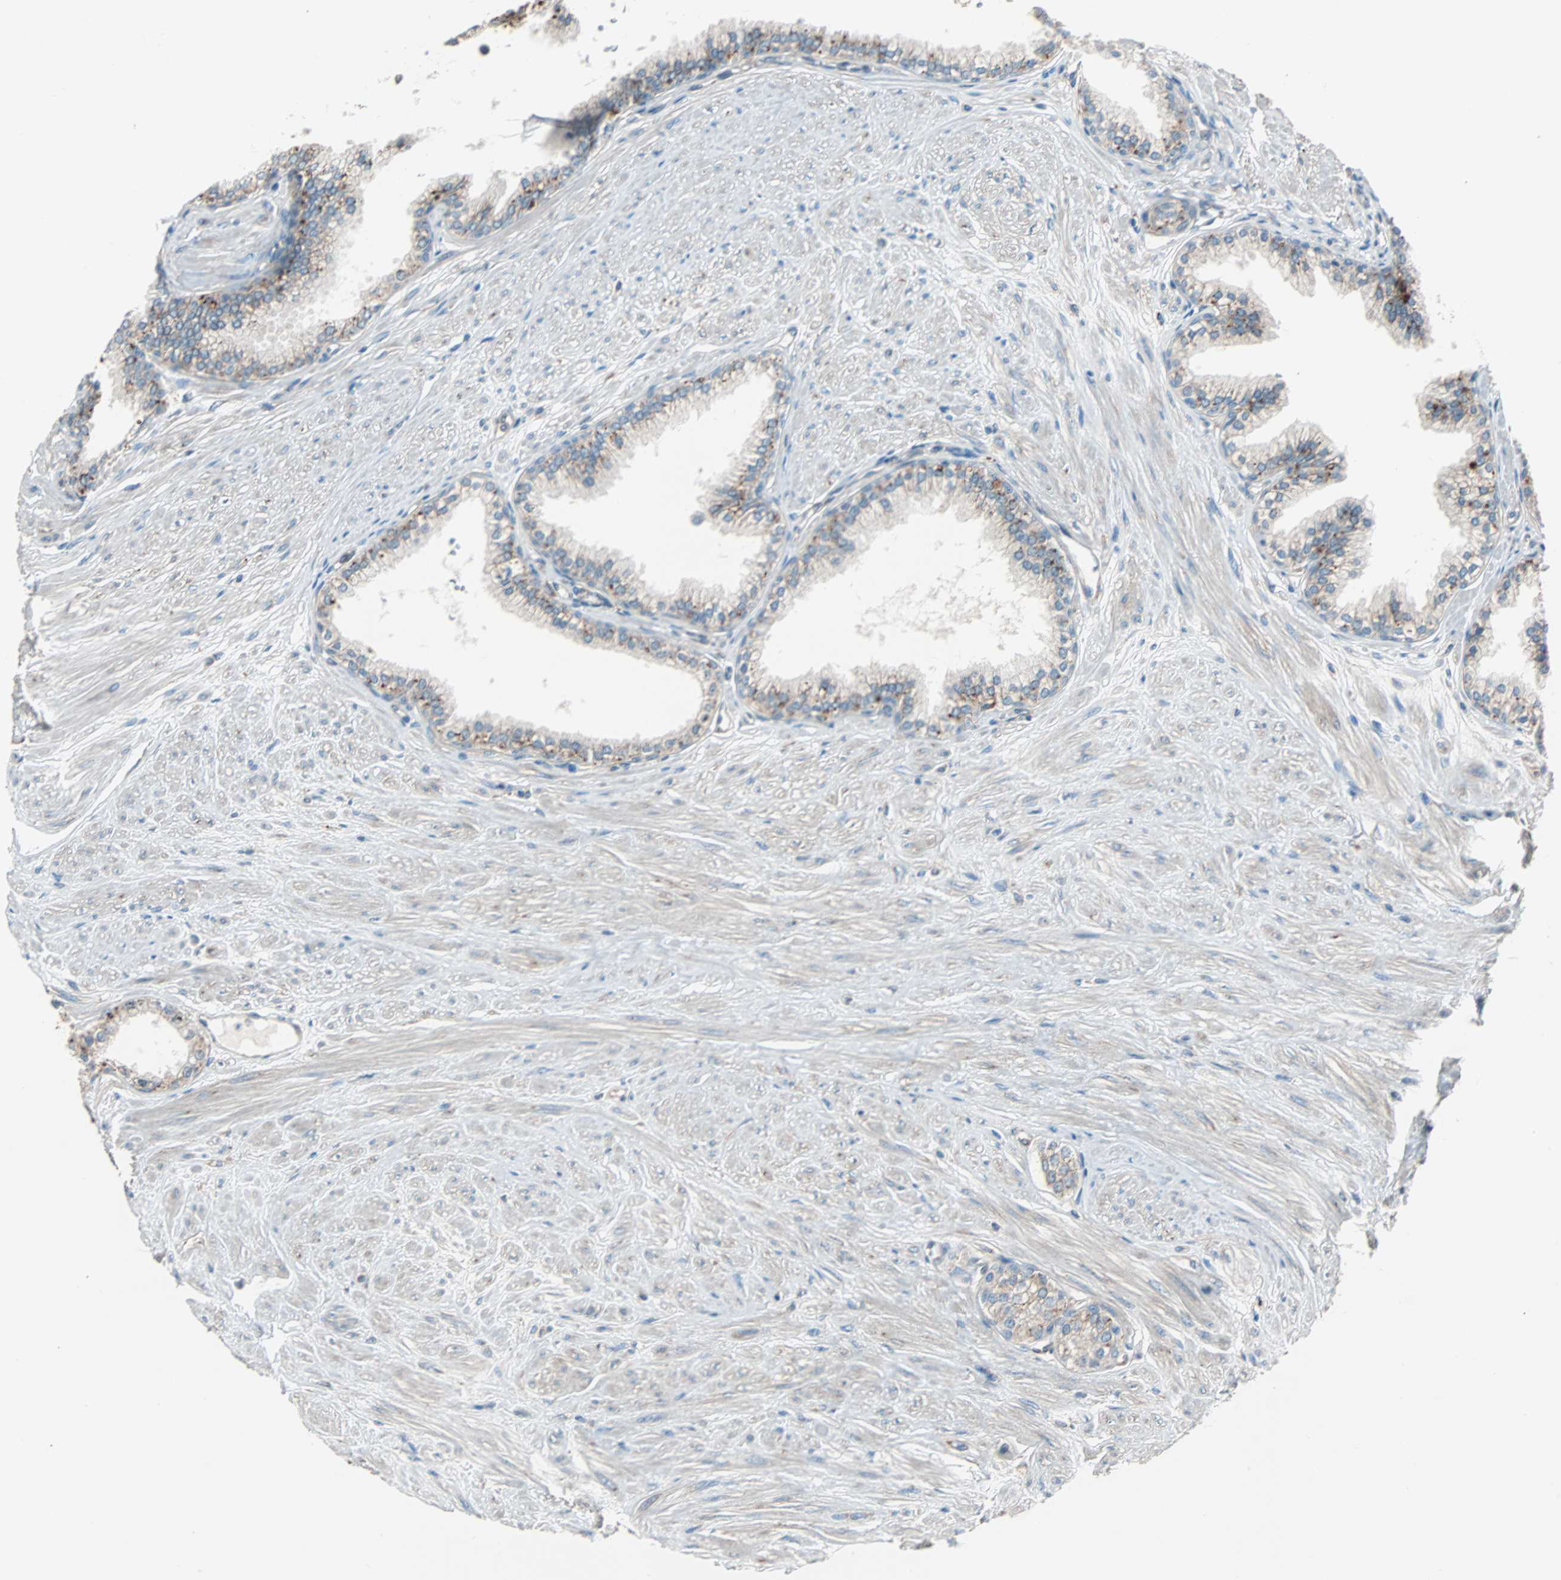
{"staining": {"intensity": "moderate", "quantity": "25%-75%", "location": "cytoplasmic/membranous"}, "tissue": "prostate", "cell_type": "Glandular cells", "image_type": "normal", "snomed": [{"axis": "morphology", "description": "Normal tissue, NOS"}, {"axis": "topography", "description": "Prostate"}], "caption": "Protein analysis of benign prostate demonstrates moderate cytoplasmic/membranous staining in about 25%-75% of glandular cells.", "gene": "PHYH", "patient": {"sex": "male", "age": 64}}